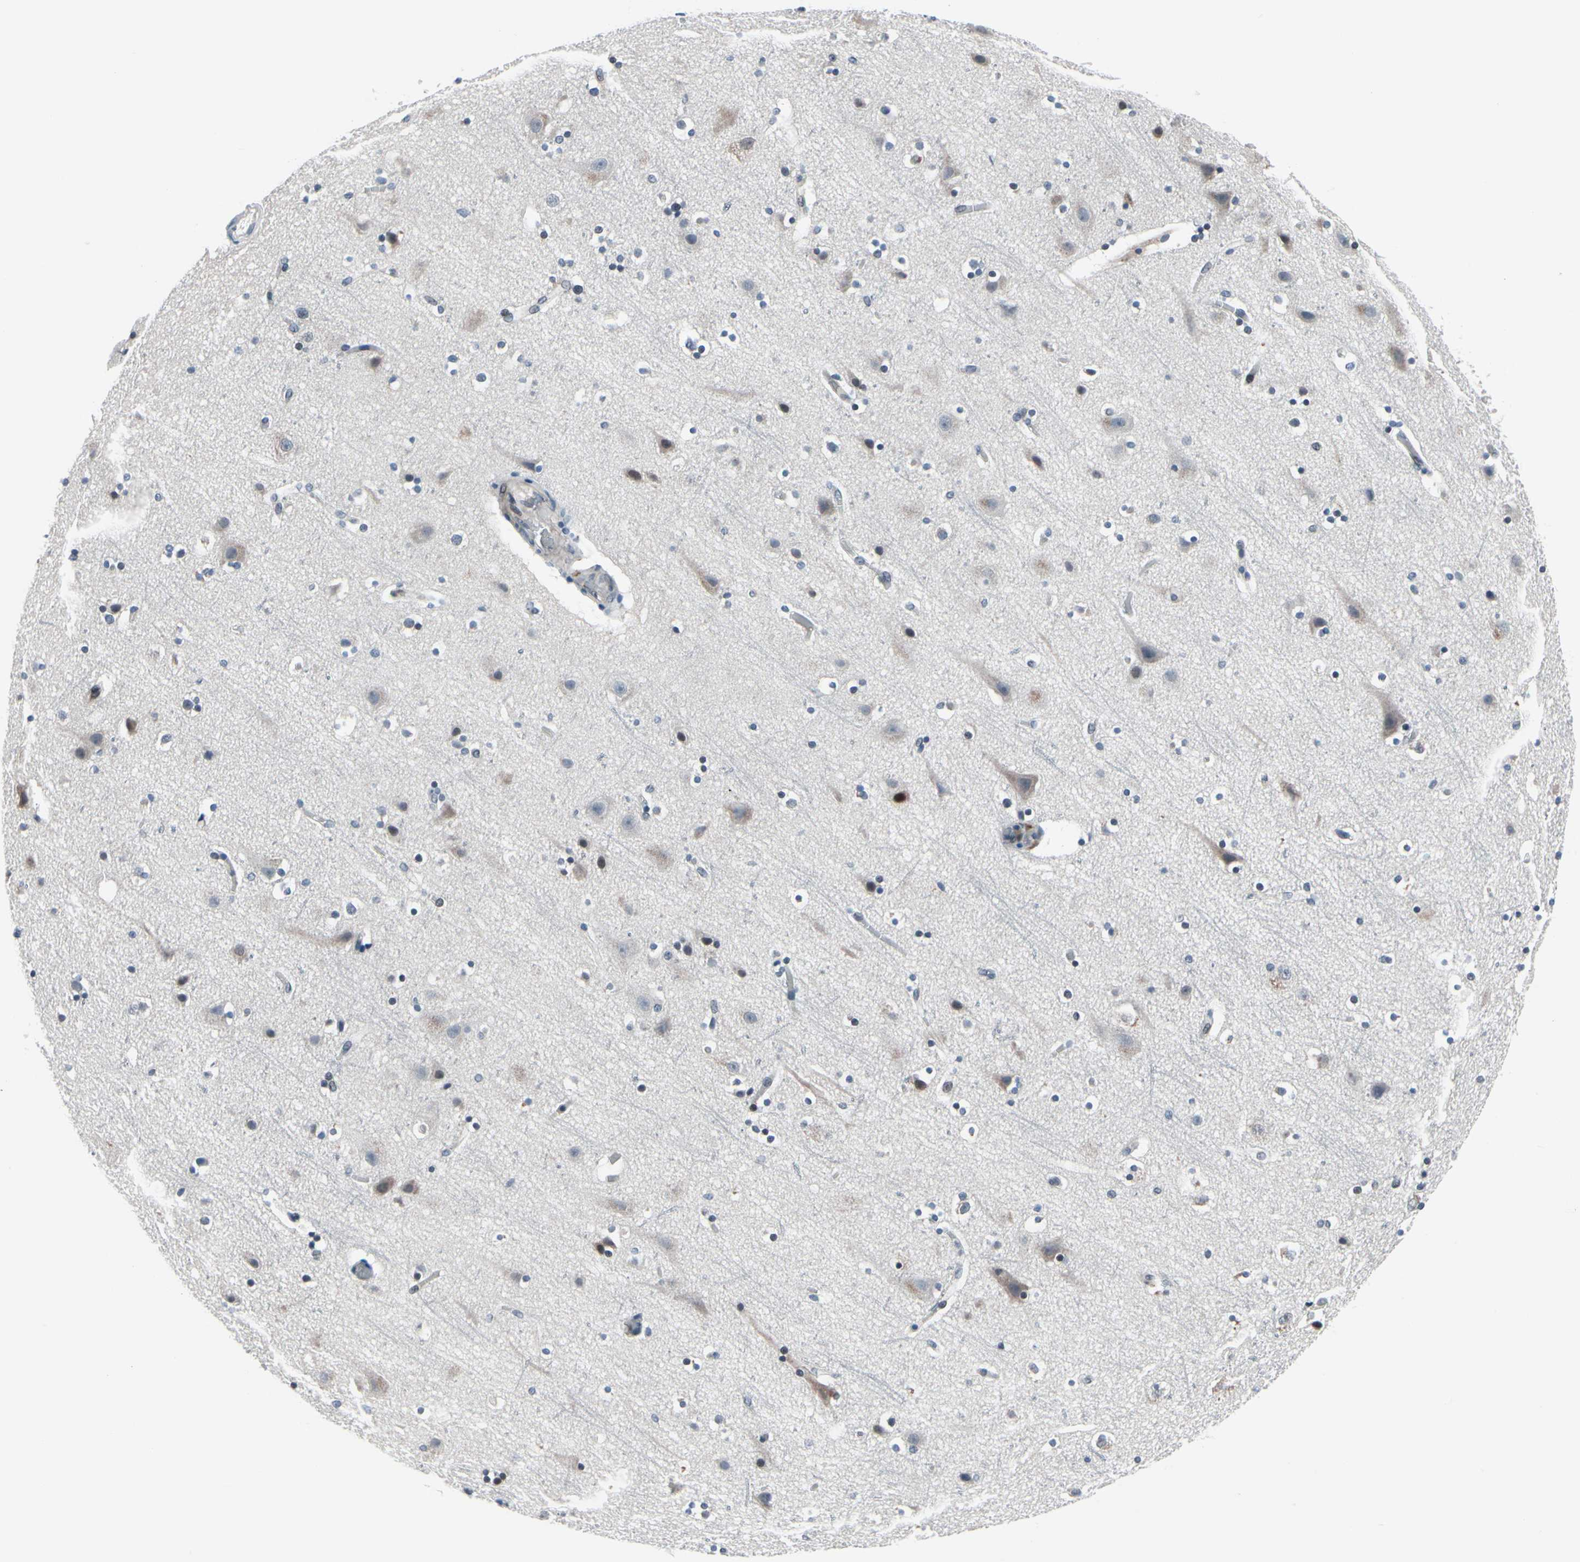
{"staining": {"intensity": "negative", "quantity": "none", "location": "none"}, "tissue": "cerebral cortex", "cell_type": "Endothelial cells", "image_type": "normal", "snomed": [{"axis": "morphology", "description": "Normal tissue, NOS"}, {"axis": "topography", "description": "Cerebral cortex"}], "caption": "This is a micrograph of immunohistochemistry (IHC) staining of benign cerebral cortex, which shows no expression in endothelial cells.", "gene": "TXN", "patient": {"sex": "male", "age": 45}}